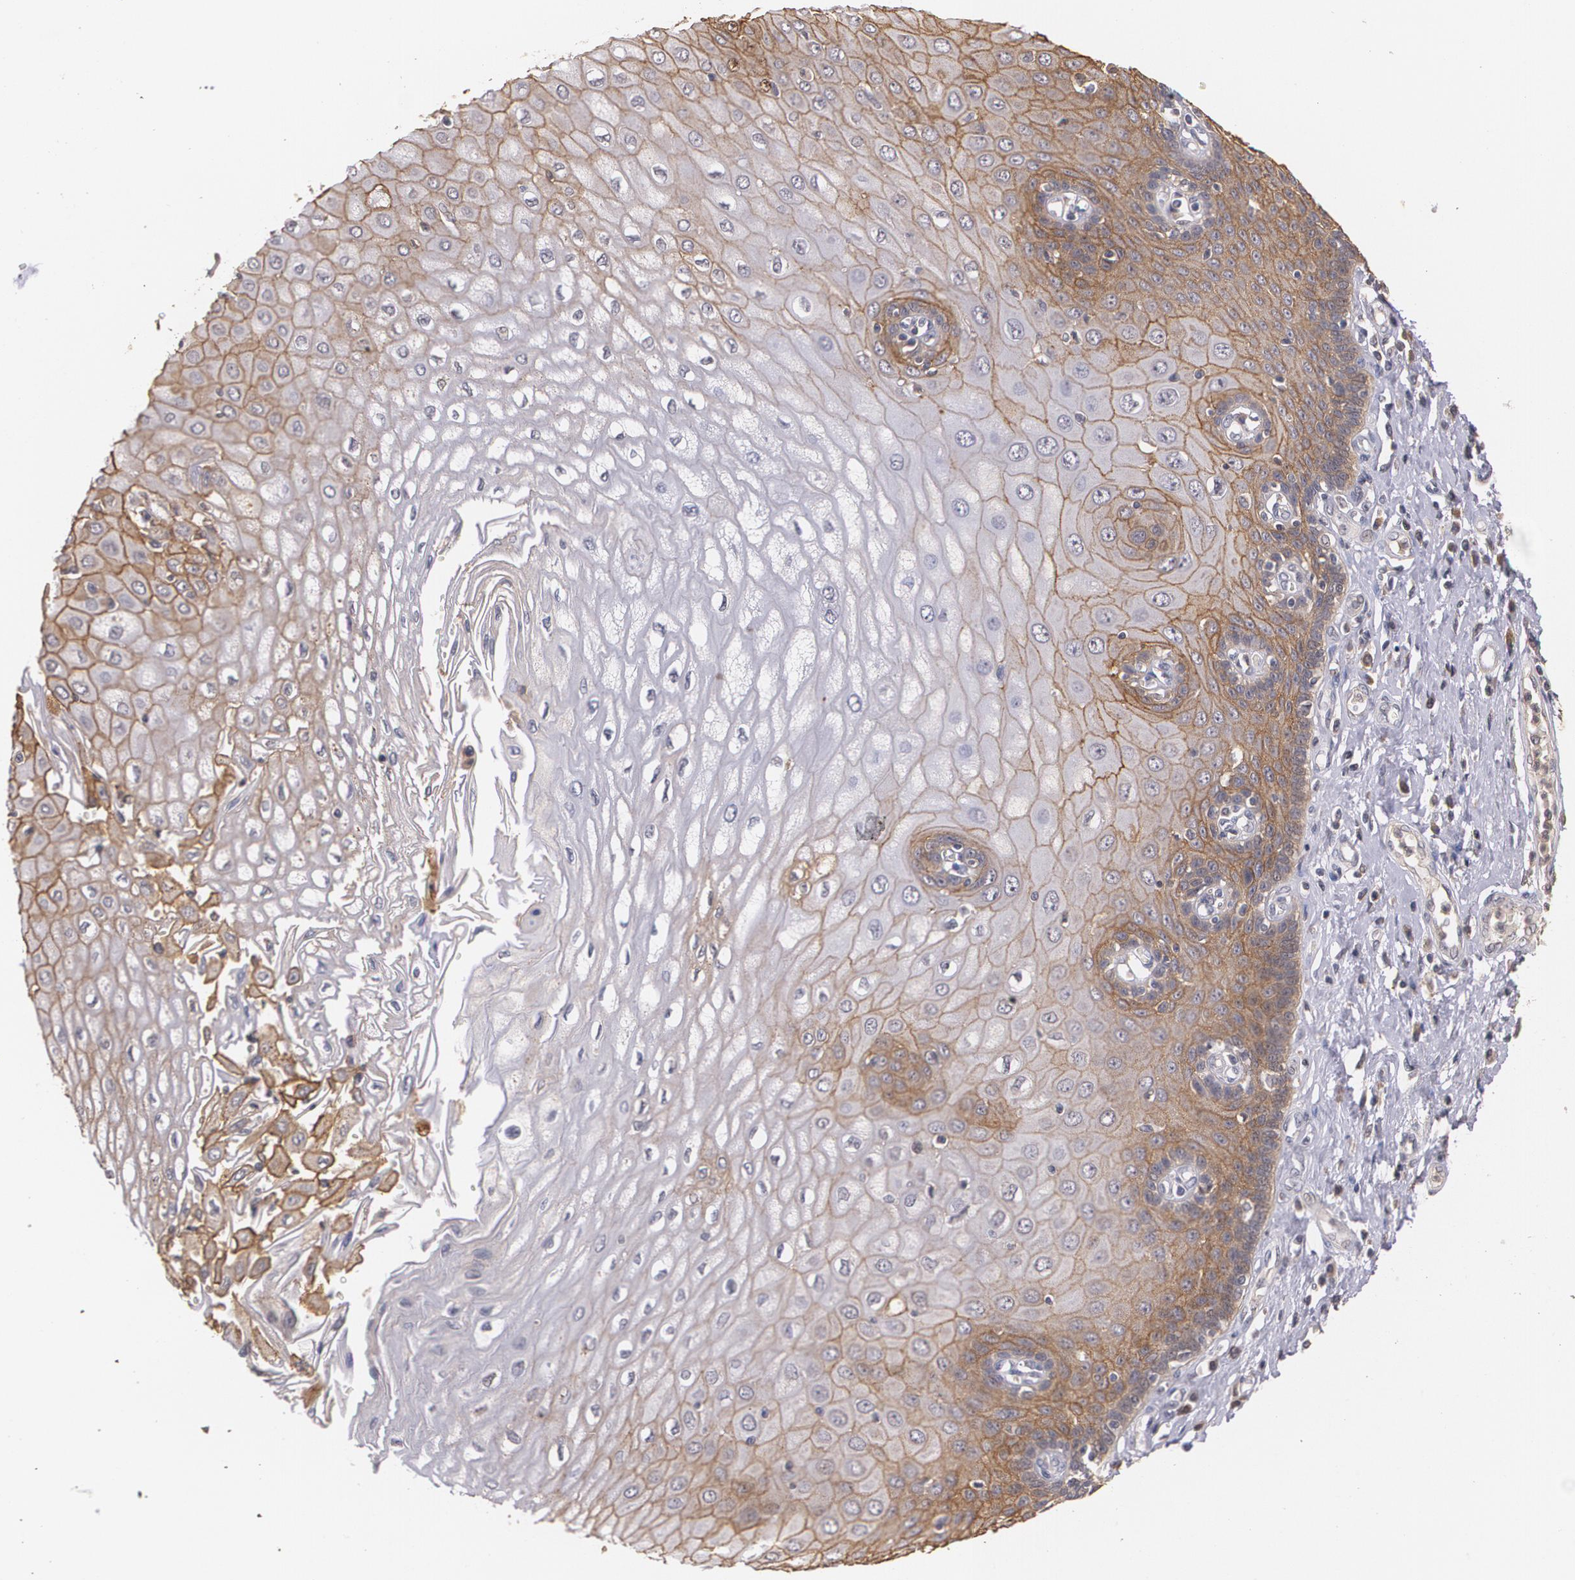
{"staining": {"intensity": "moderate", "quantity": "25%-75%", "location": "cytoplasmic/membranous"}, "tissue": "esophagus", "cell_type": "Squamous epithelial cells", "image_type": "normal", "snomed": [{"axis": "morphology", "description": "Normal tissue, NOS"}, {"axis": "topography", "description": "Esophagus"}], "caption": "Esophagus stained for a protein (brown) exhibits moderate cytoplasmic/membranous positive expression in about 25%-75% of squamous epithelial cells.", "gene": "IFNGR2", "patient": {"sex": "male", "age": 62}}